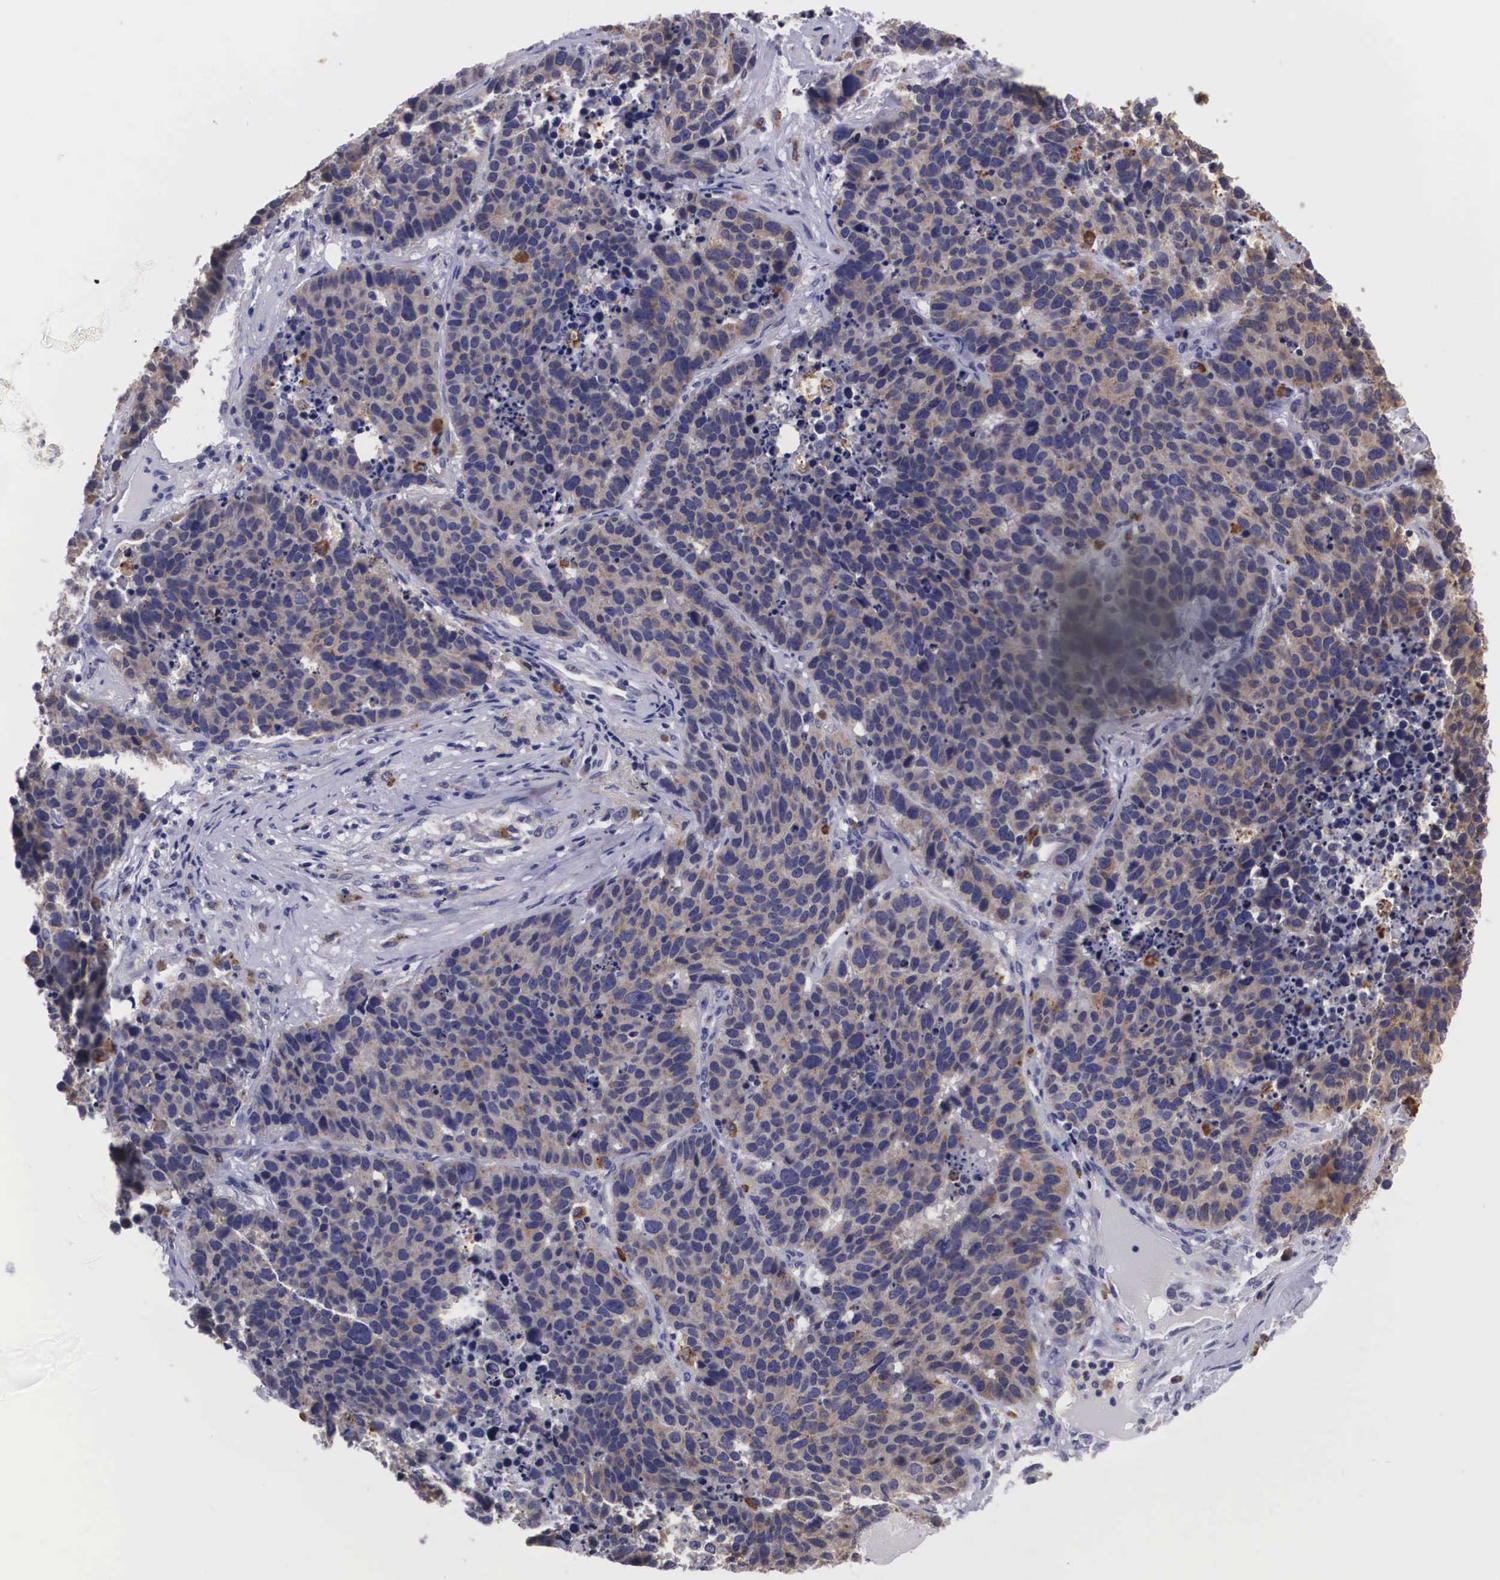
{"staining": {"intensity": "moderate", "quantity": "25%-75%", "location": "cytoplasmic/membranous"}, "tissue": "lung cancer", "cell_type": "Tumor cells", "image_type": "cancer", "snomed": [{"axis": "morphology", "description": "Carcinoid, malignant, NOS"}, {"axis": "topography", "description": "Lung"}], "caption": "This is a histology image of IHC staining of lung malignant carcinoid, which shows moderate positivity in the cytoplasmic/membranous of tumor cells.", "gene": "CRELD2", "patient": {"sex": "male", "age": 60}}